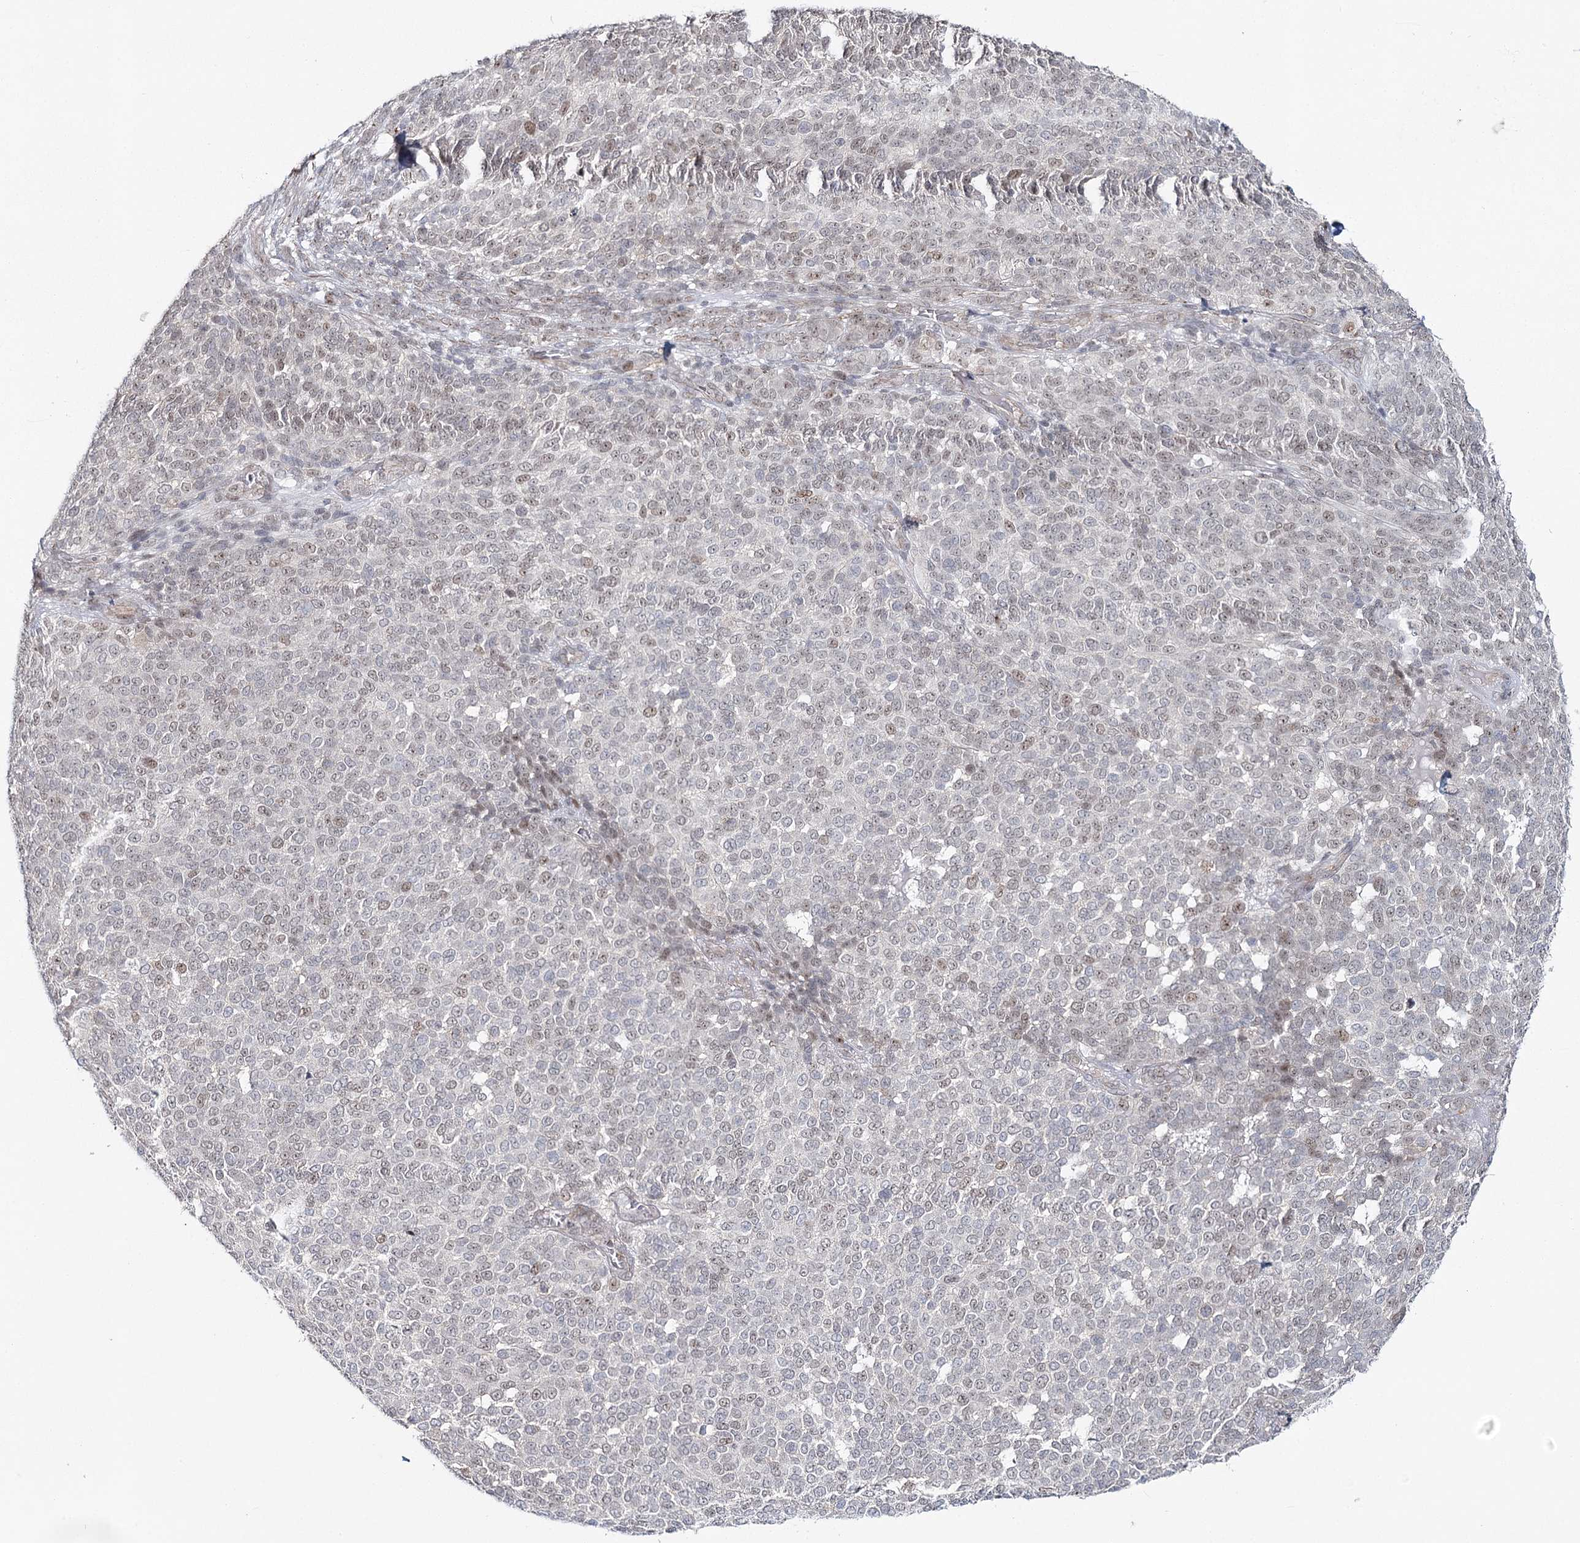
{"staining": {"intensity": "weak", "quantity": "<25%", "location": "nuclear"}, "tissue": "melanoma", "cell_type": "Tumor cells", "image_type": "cancer", "snomed": [{"axis": "morphology", "description": "Malignant melanoma, NOS"}, {"axis": "topography", "description": "Skin"}], "caption": "The immunohistochemistry (IHC) histopathology image has no significant positivity in tumor cells of melanoma tissue.", "gene": "ZC3H8", "patient": {"sex": "male", "age": 49}}